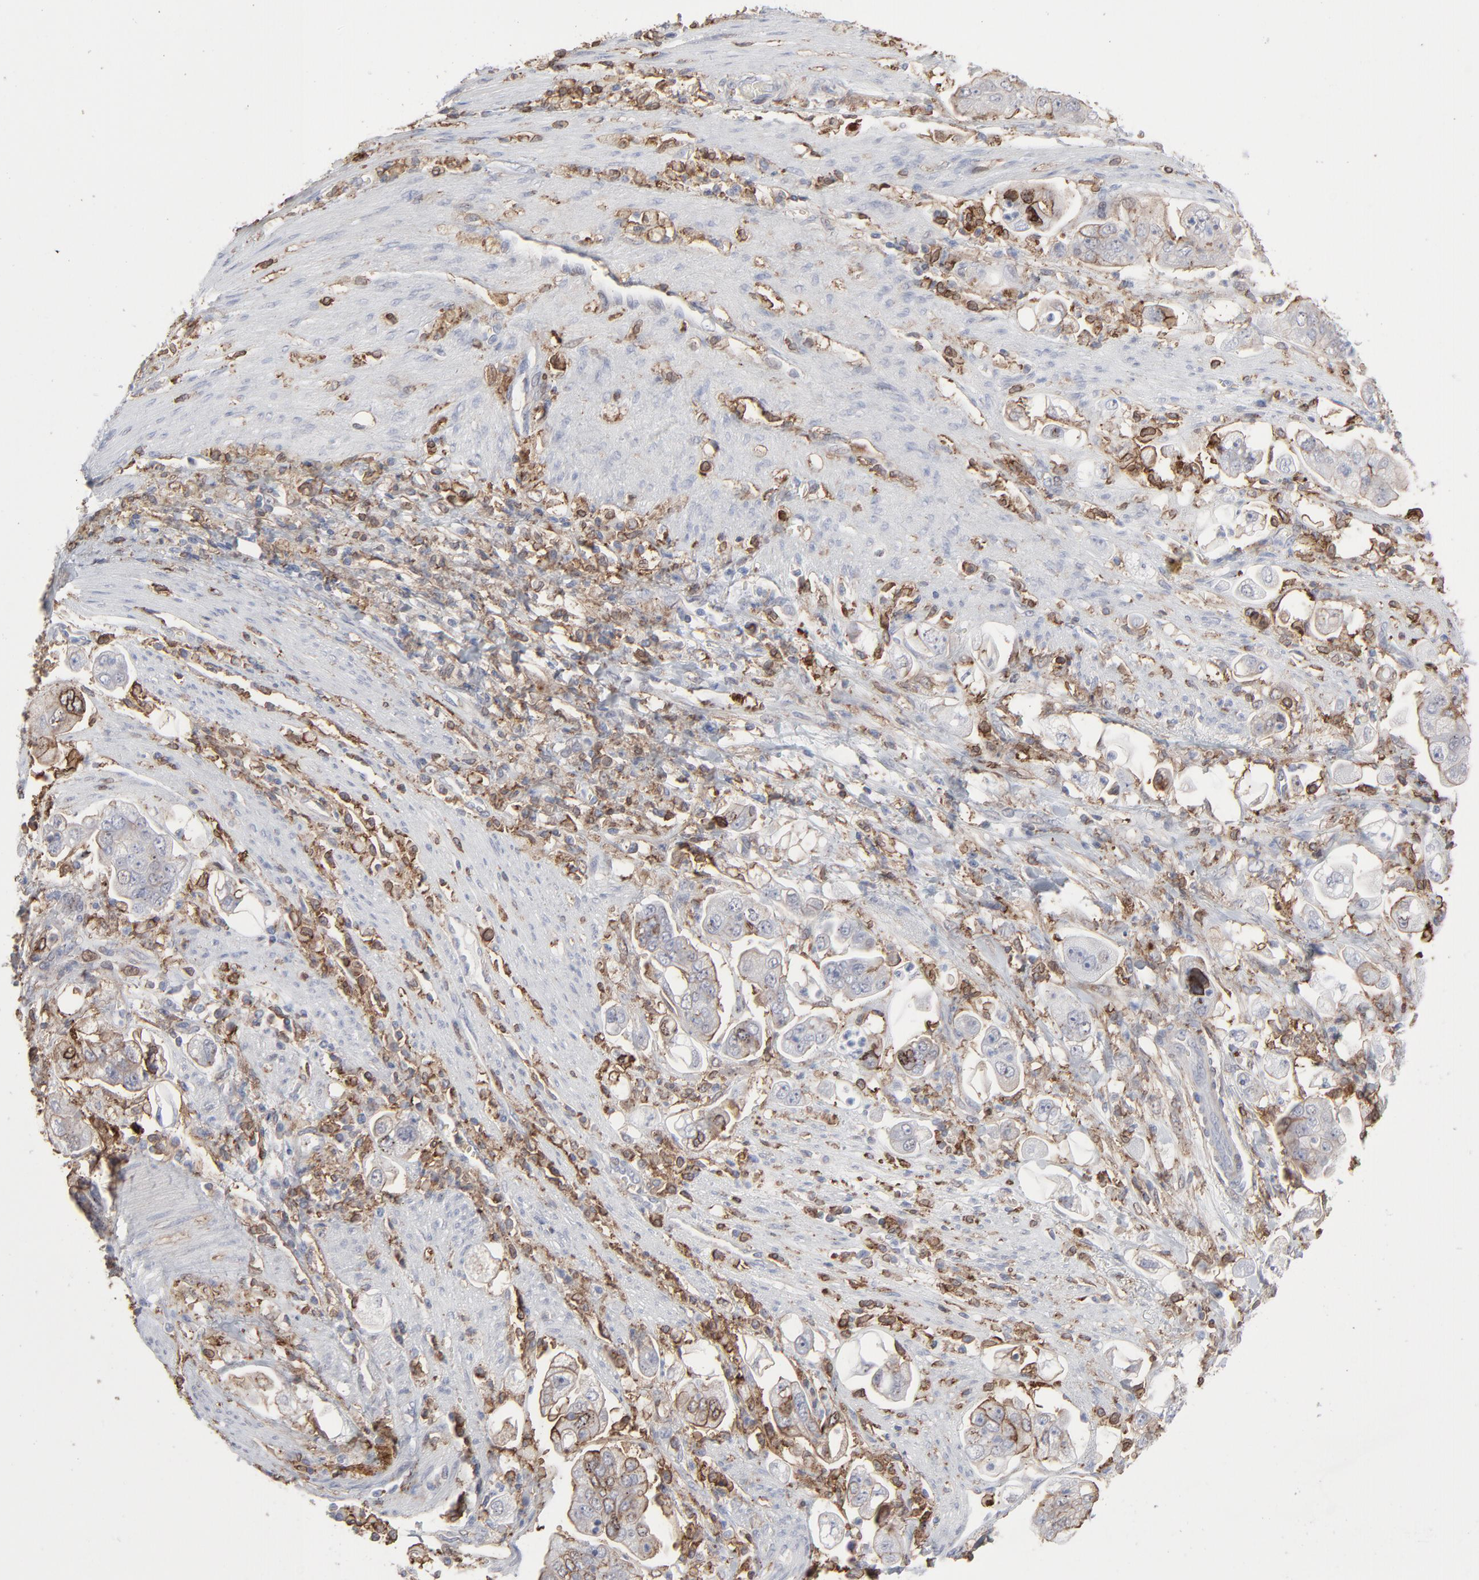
{"staining": {"intensity": "moderate", "quantity": "25%-75%", "location": "cytoplasmic/membranous"}, "tissue": "stomach cancer", "cell_type": "Tumor cells", "image_type": "cancer", "snomed": [{"axis": "morphology", "description": "Adenocarcinoma, NOS"}, {"axis": "topography", "description": "Stomach"}], "caption": "Immunohistochemical staining of human stomach cancer (adenocarcinoma) demonstrates medium levels of moderate cytoplasmic/membranous positivity in about 25%-75% of tumor cells.", "gene": "ANXA5", "patient": {"sex": "male", "age": 62}}